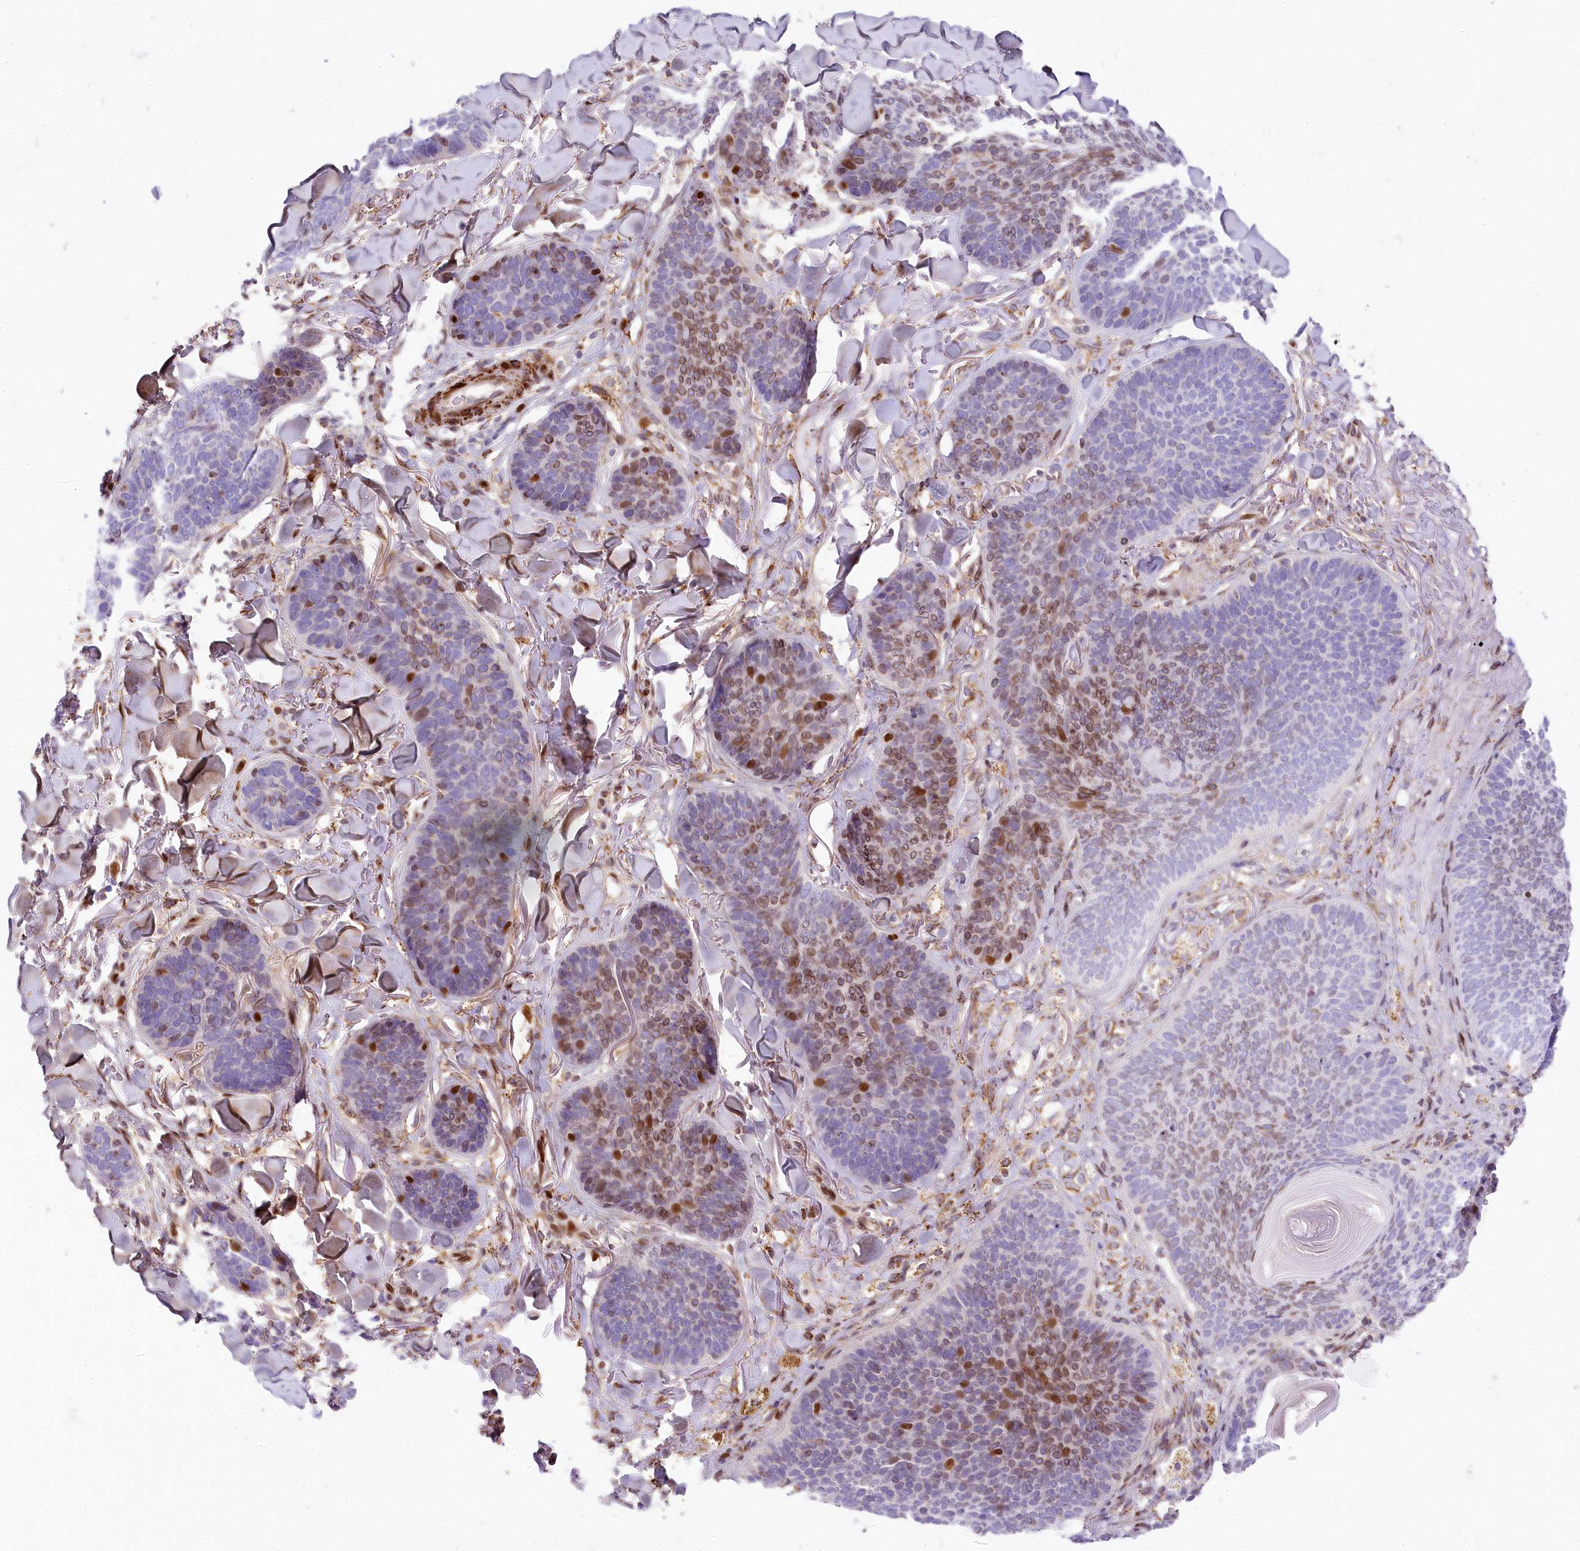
{"staining": {"intensity": "moderate", "quantity": "25%-75%", "location": "nuclear"}, "tissue": "skin cancer", "cell_type": "Tumor cells", "image_type": "cancer", "snomed": [{"axis": "morphology", "description": "Basal cell carcinoma"}, {"axis": "topography", "description": "Skin"}], "caption": "There is medium levels of moderate nuclear positivity in tumor cells of skin basal cell carcinoma, as demonstrated by immunohistochemical staining (brown color).", "gene": "PPIP5K2", "patient": {"sex": "male", "age": 85}}